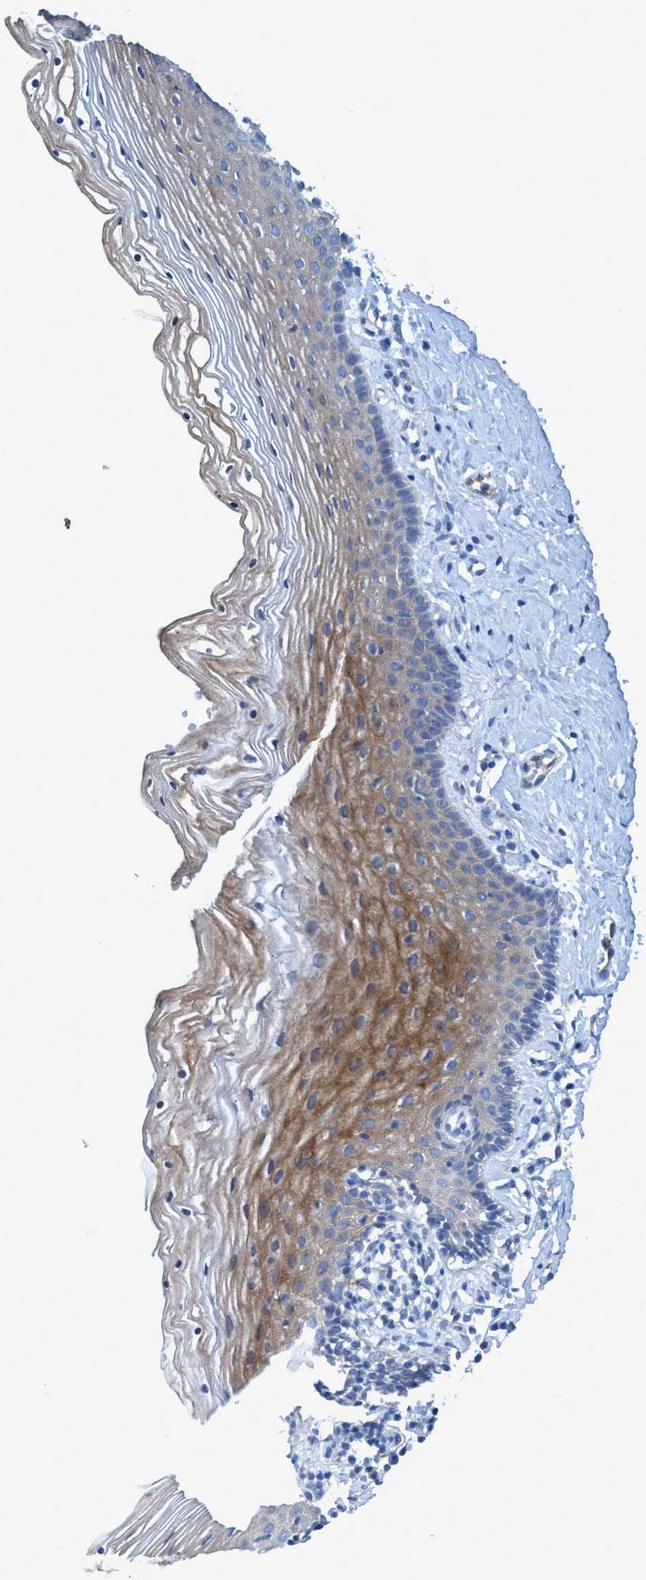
{"staining": {"intensity": "moderate", "quantity": "25%-75%", "location": "cytoplasmic/membranous"}, "tissue": "vagina", "cell_type": "Squamous epithelial cells", "image_type": "normal", "snomed": [{"axis": "morphology", "description": "Normal tissue, NOS"}, {"axis": "topography", "description": "Vagina"}], "caption": "This histopathology image reveals immunohistochemistry staining of normal vagina, with medium moderate cytoplasmic/membranous positivity in about 25%-75% of squamous epithelial cells.", "gene": "GULP1", "patient": {"sex": "female", "age": 32}}